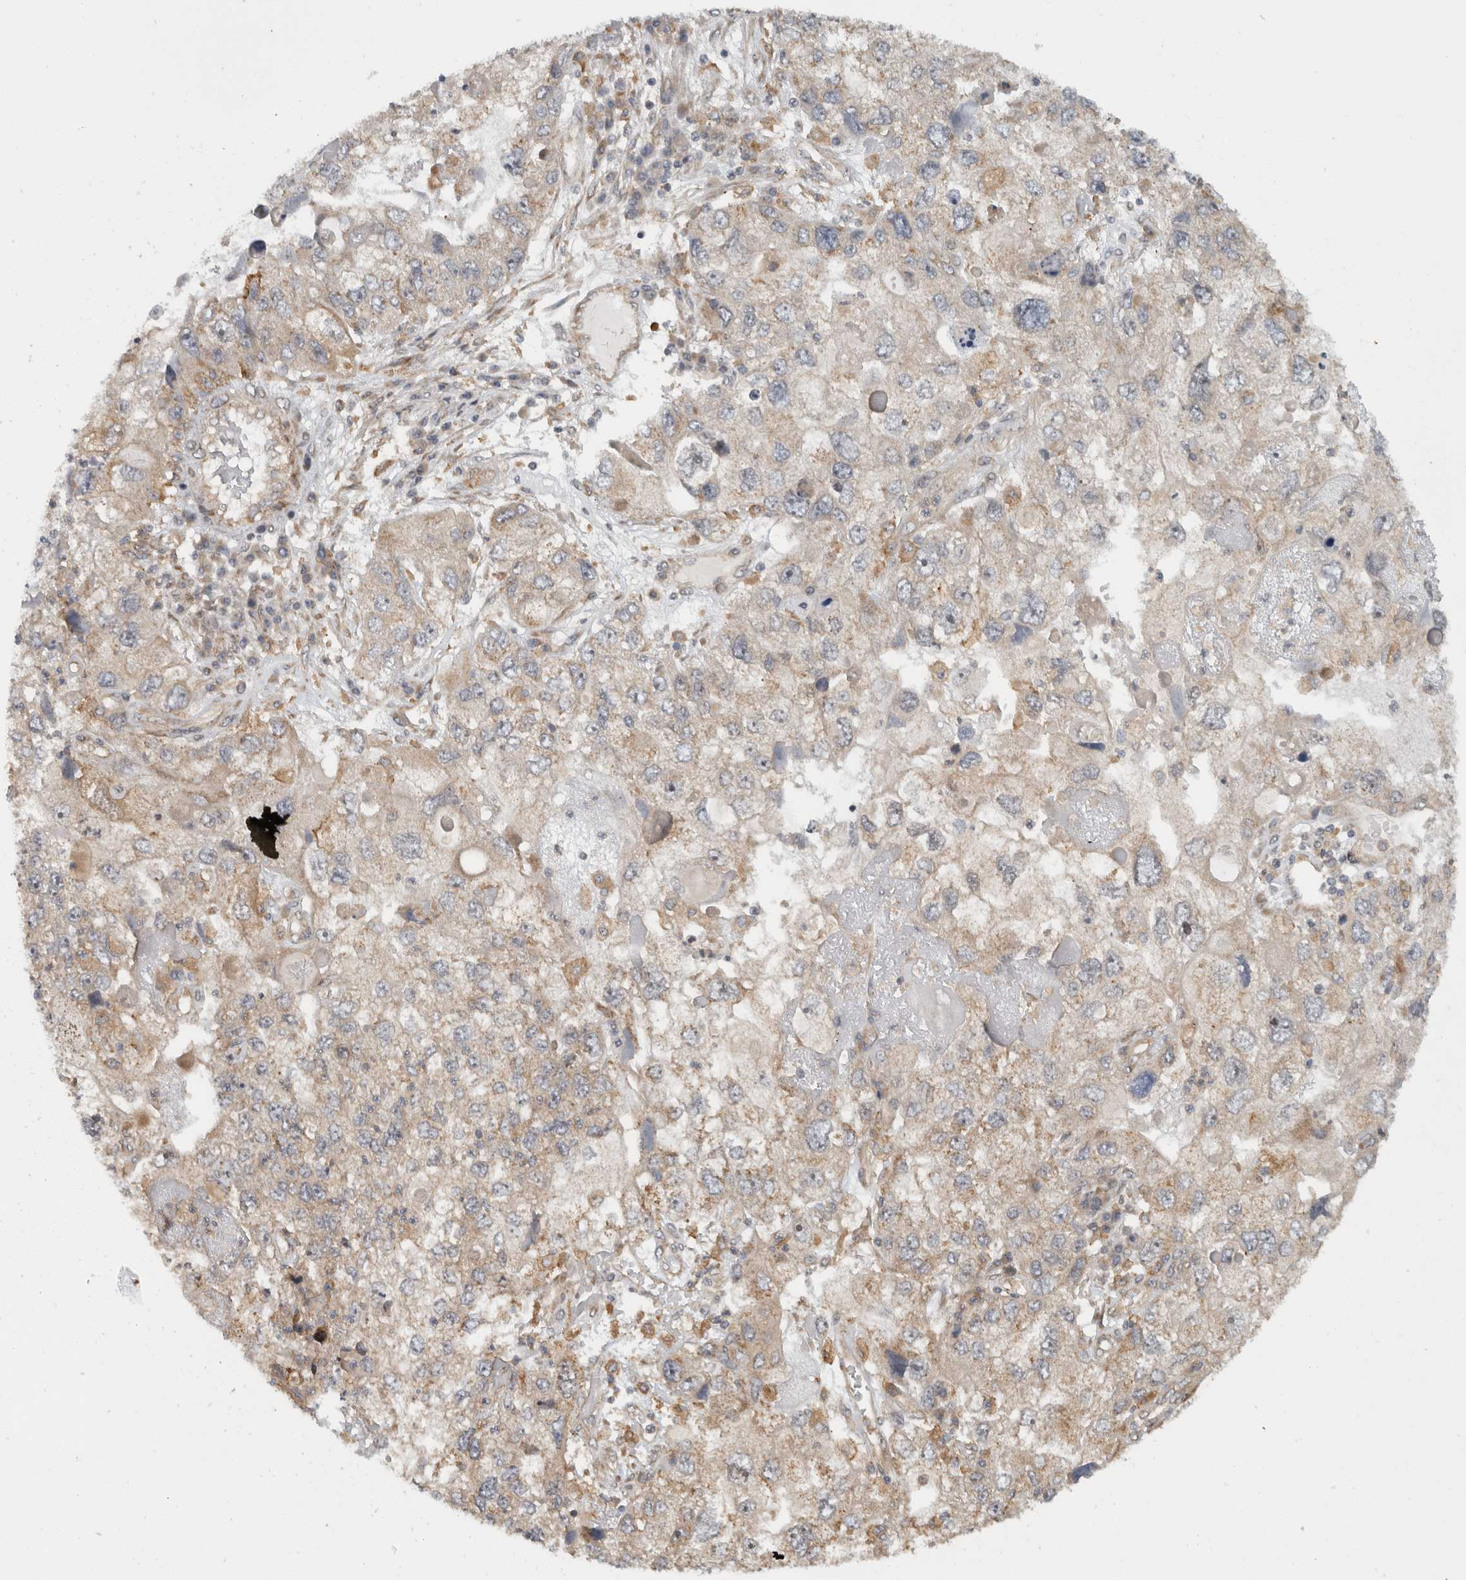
{"staining": {"intensity": "weak", "quantity": "<25%", "location": "cytoplasmic/membranous"}, "tissue": "endometrial cancer", "cell_type": "Tumor cells", "image_type": "cancer", "snomed": [{"axis": "morphology", "description": "Adenocarcinoma, NOS"}, {"axis": "topography", "description": "Endometrium"}], "caption": "The photomicrograph demonstrates no significant positivity in tumor cells of endometrial cancer.", "gene": "WASF2", "patient": {"sex": "female", "age": 49}}